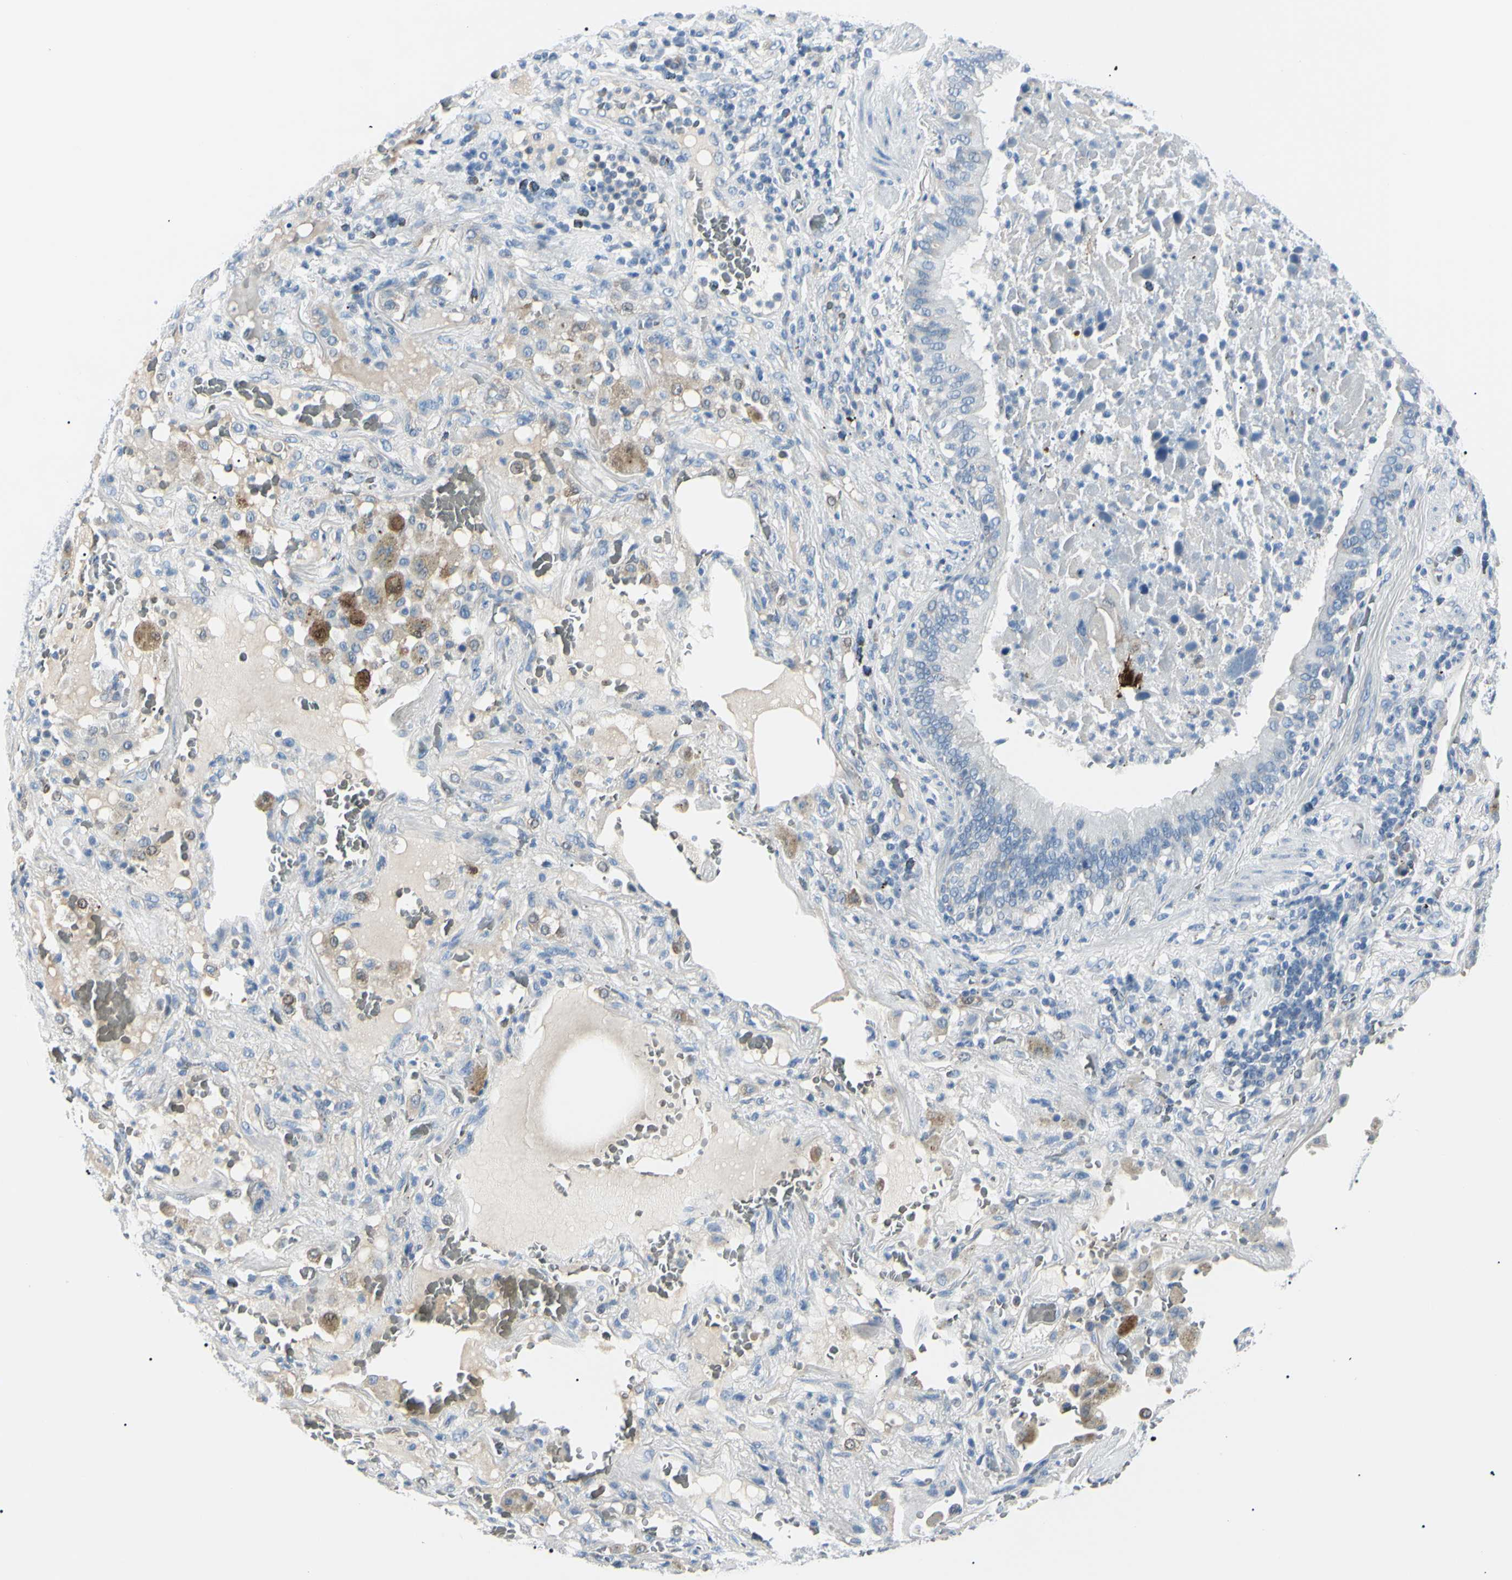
{"staining": {"intensity": "negative", "quantity": "none", "location": "none"}, "tissue": "lung cancer", "cell_type": "Tumor cells", "image_type": "cancer", "snomed": [{"axis": "morphology", "description": "Squamous cell carcinoma, NOS"}, {"axis": "topography", "description": "Lung"}], "caption": "IHC image of human lung squamous cell carcinoma stained for a protein (brown), which shows no expression in tumor cells. The staining is performed using DAB brown chromogen with nuclei counter-stained in using hematoxylin.", "gene": "CA2", "patient": {"sex": "male", "age": 57}}